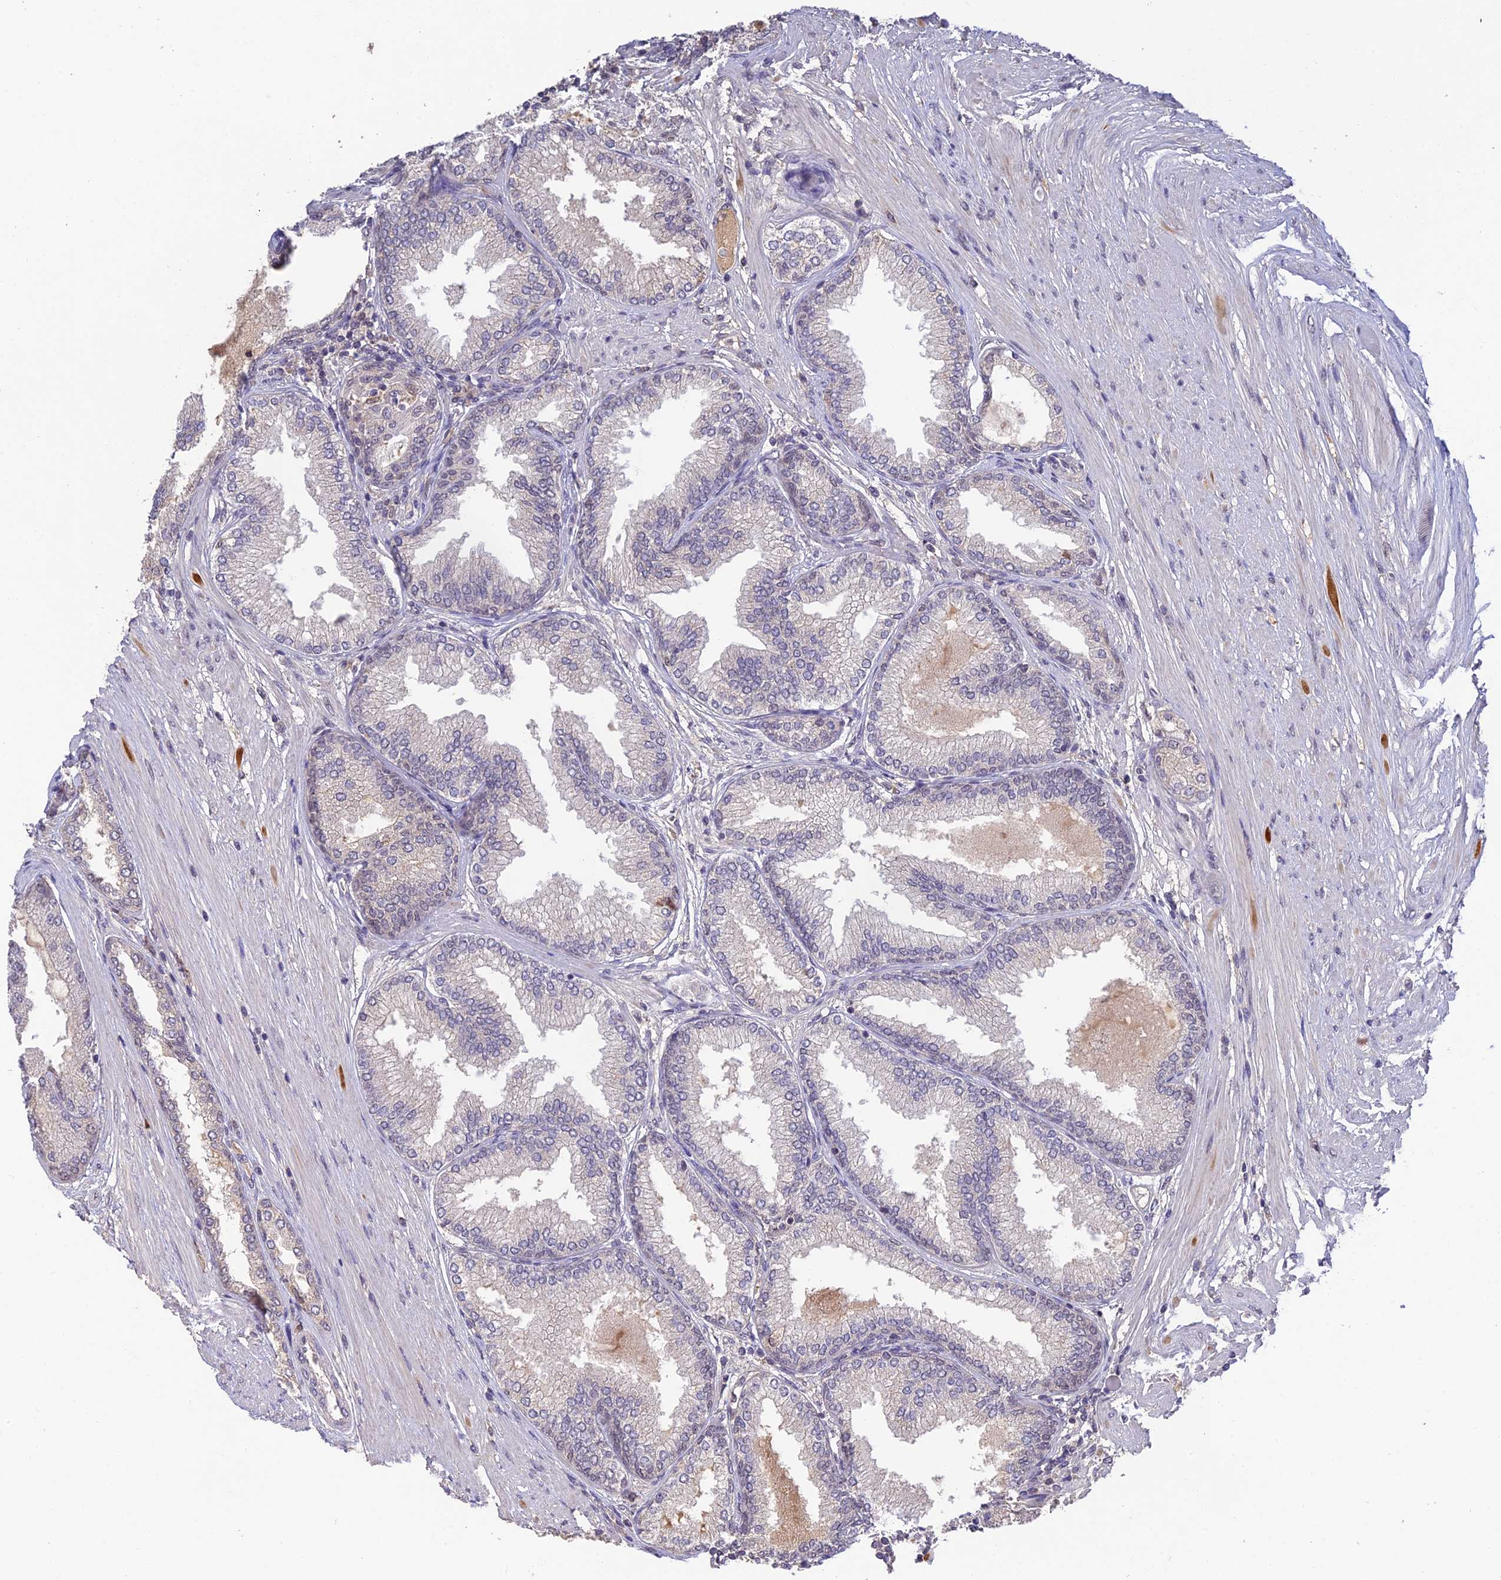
{"staining": {"intensity": "weak", "quantity": "<25%", "location": "nuclear"}, "tissue": "prostate cancer", "cell_type": "Tumor cells", "image_type": "cancer", "snomed": [{"axis": "morphology", "description": "Adenocarcinoma, High grade"}, {"axis": "topography", "description": "Prostate"}], "caption": "Prostate adenocarcinoma (high-grade) stained for a protein using immunohistochemistry (IHC) demonstrates no positivity tumor cells.", "gene": "ZNF436", "patient": {"sex": "male", "age": 71}}